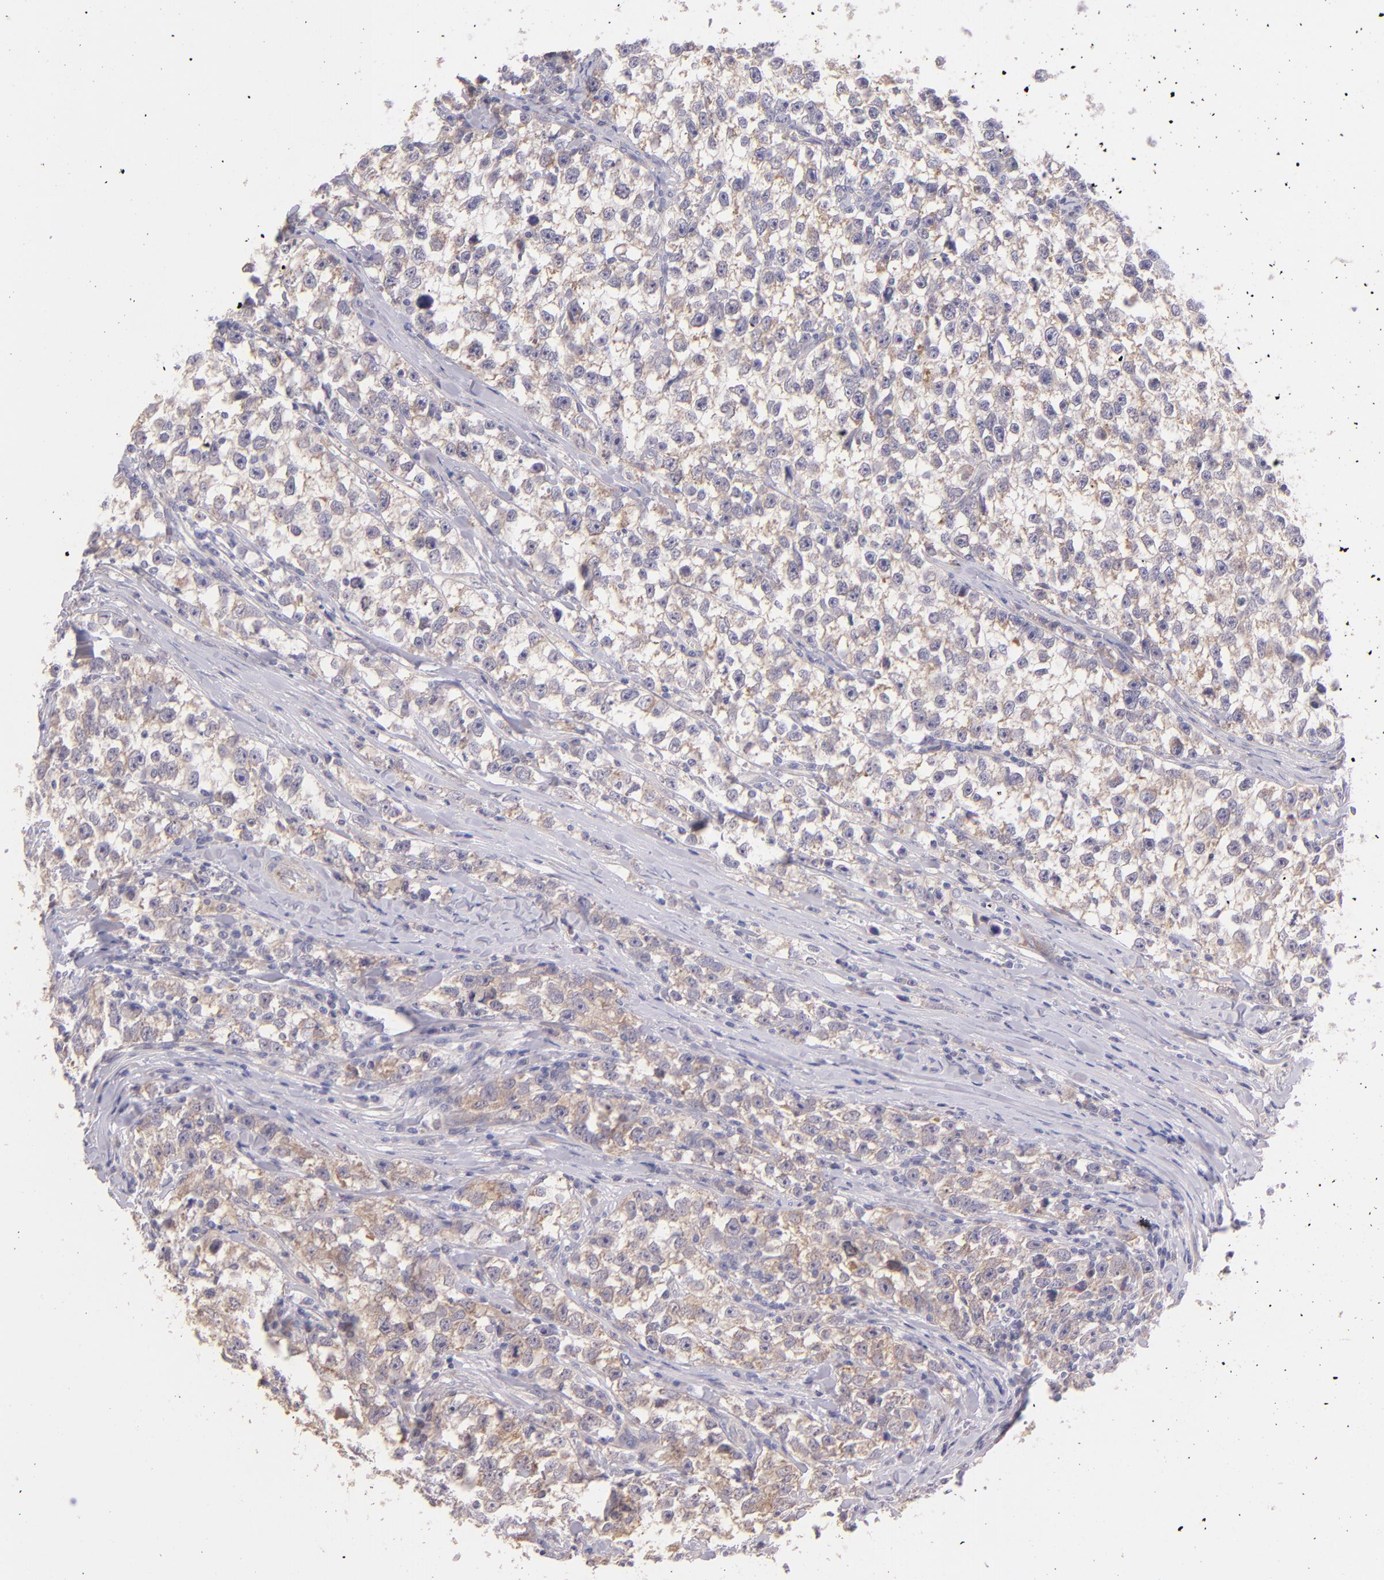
{"staining": {"intensity": "weak", "quantity": ">75%", "location": "cytoplasmic/membranous"}, "tissue": "testis cancer", "cell_type": "Tumor cells", "image_type": "cancer", "snomed": [{"axis": "morphology", "description": "Seminoma, NOS"}, {"axis": "morphology", "description": "Carcinoma, Embryonal, NOS"}, {"axis": "topography", "description": "Testis"}], "caption": "Tumor cells demonstrate low levels of weak cytoplasmic/membranous positivity in approximately >75% of cells in testis embryonal carcinoma.", "gene": "SH2D4A", "patient": {"sex": "male", "age": 30}}